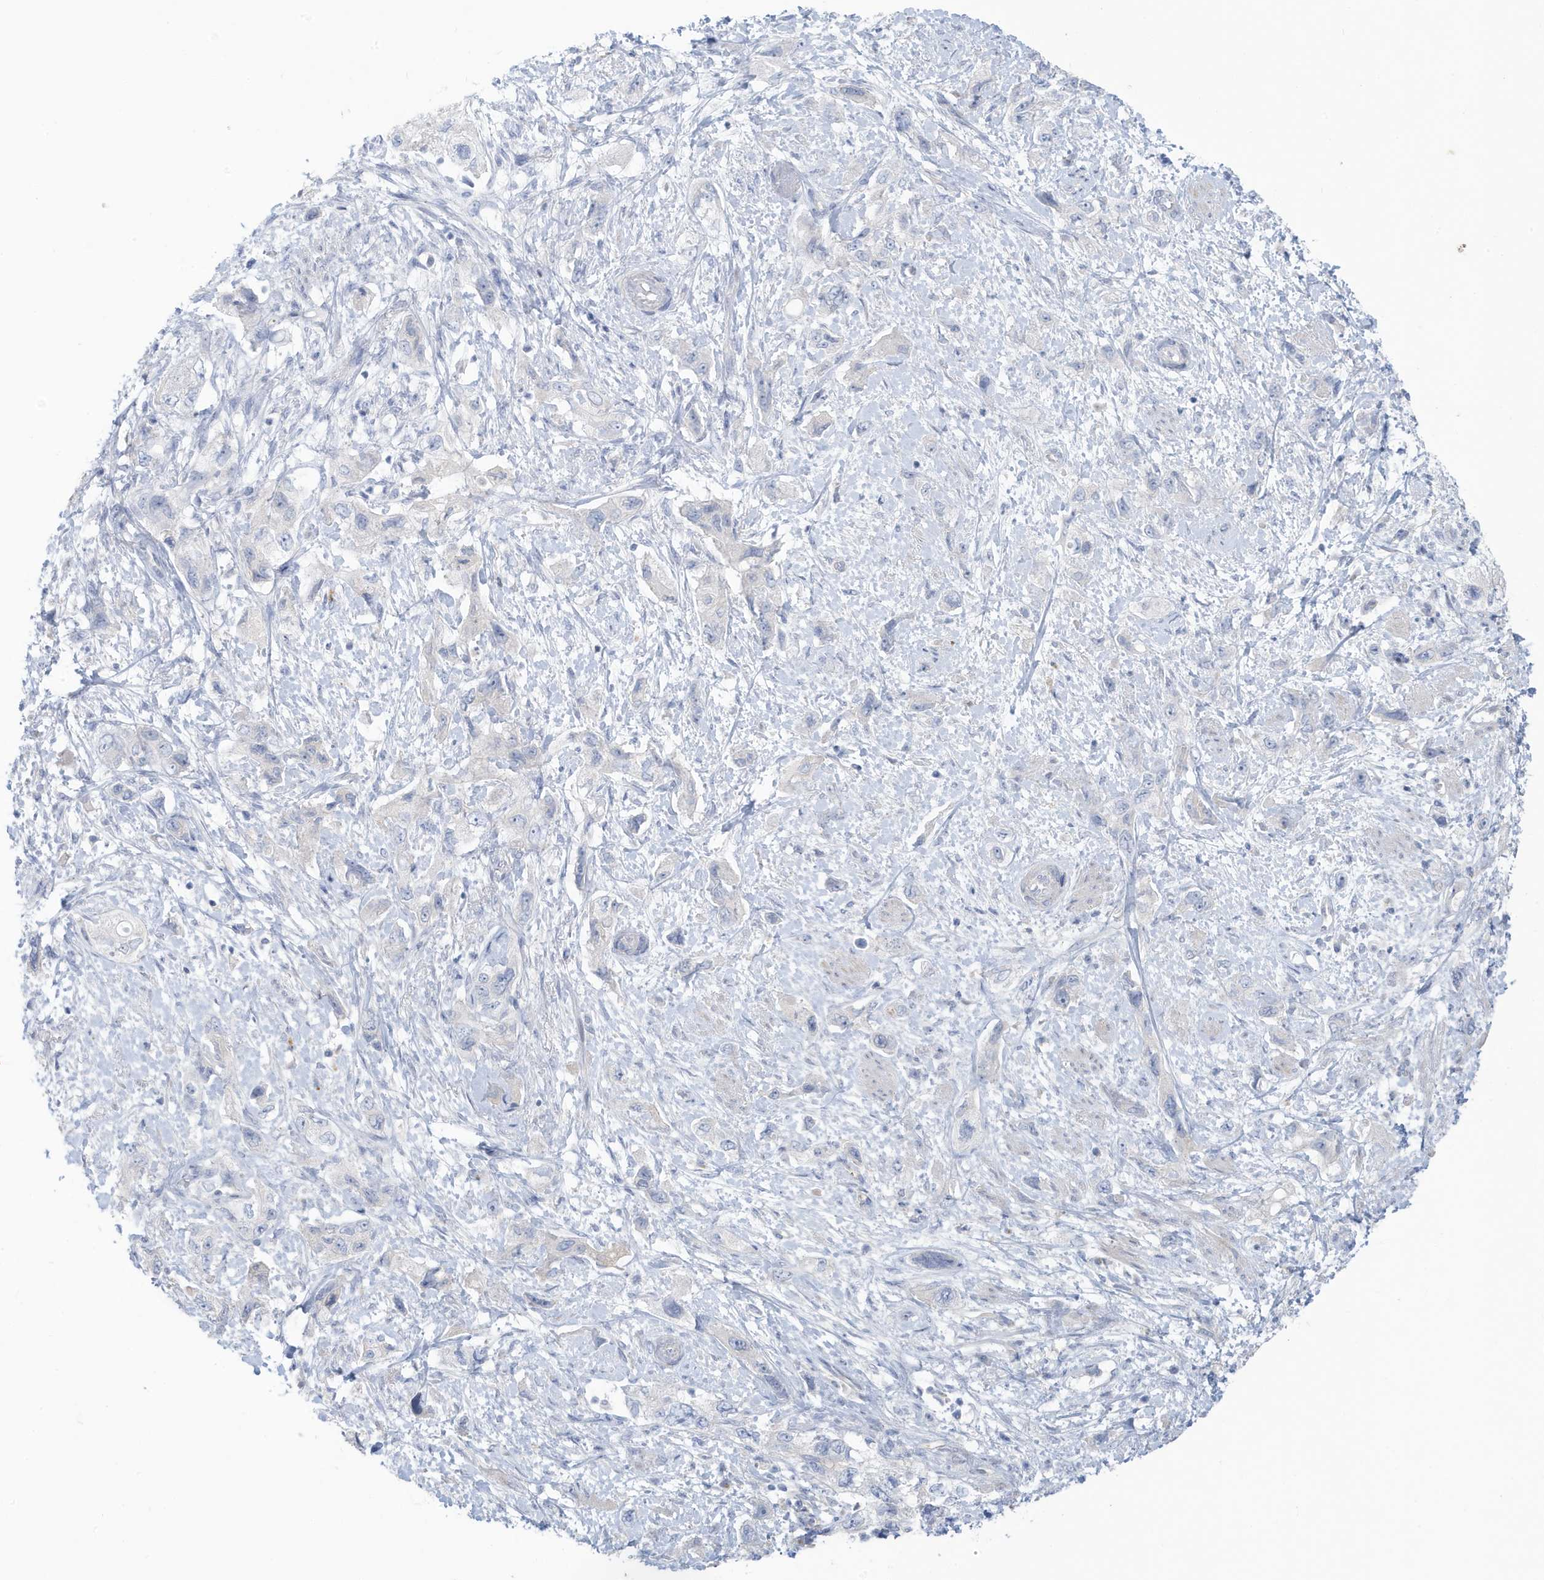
{"staining": {"intensity": "negative", "quantity": "none", "location": "none"}, "tissue": "pancreatic cancer", "cell_type": "Tumor cells", "image_type": "cancer", "snomed": [{"axis": "morphology", "description": "Adenocarcinoma, NOS"}, {"axis": "topography", "description": "Pancreas"}], "caption": "Pancreatic cancer (adenocarcinoma) was stained to show a protein in brown. There is no significant expression in tumor cells.", "gene": "ATP13A5", "patient": {"sex": "female", "age": 73}}